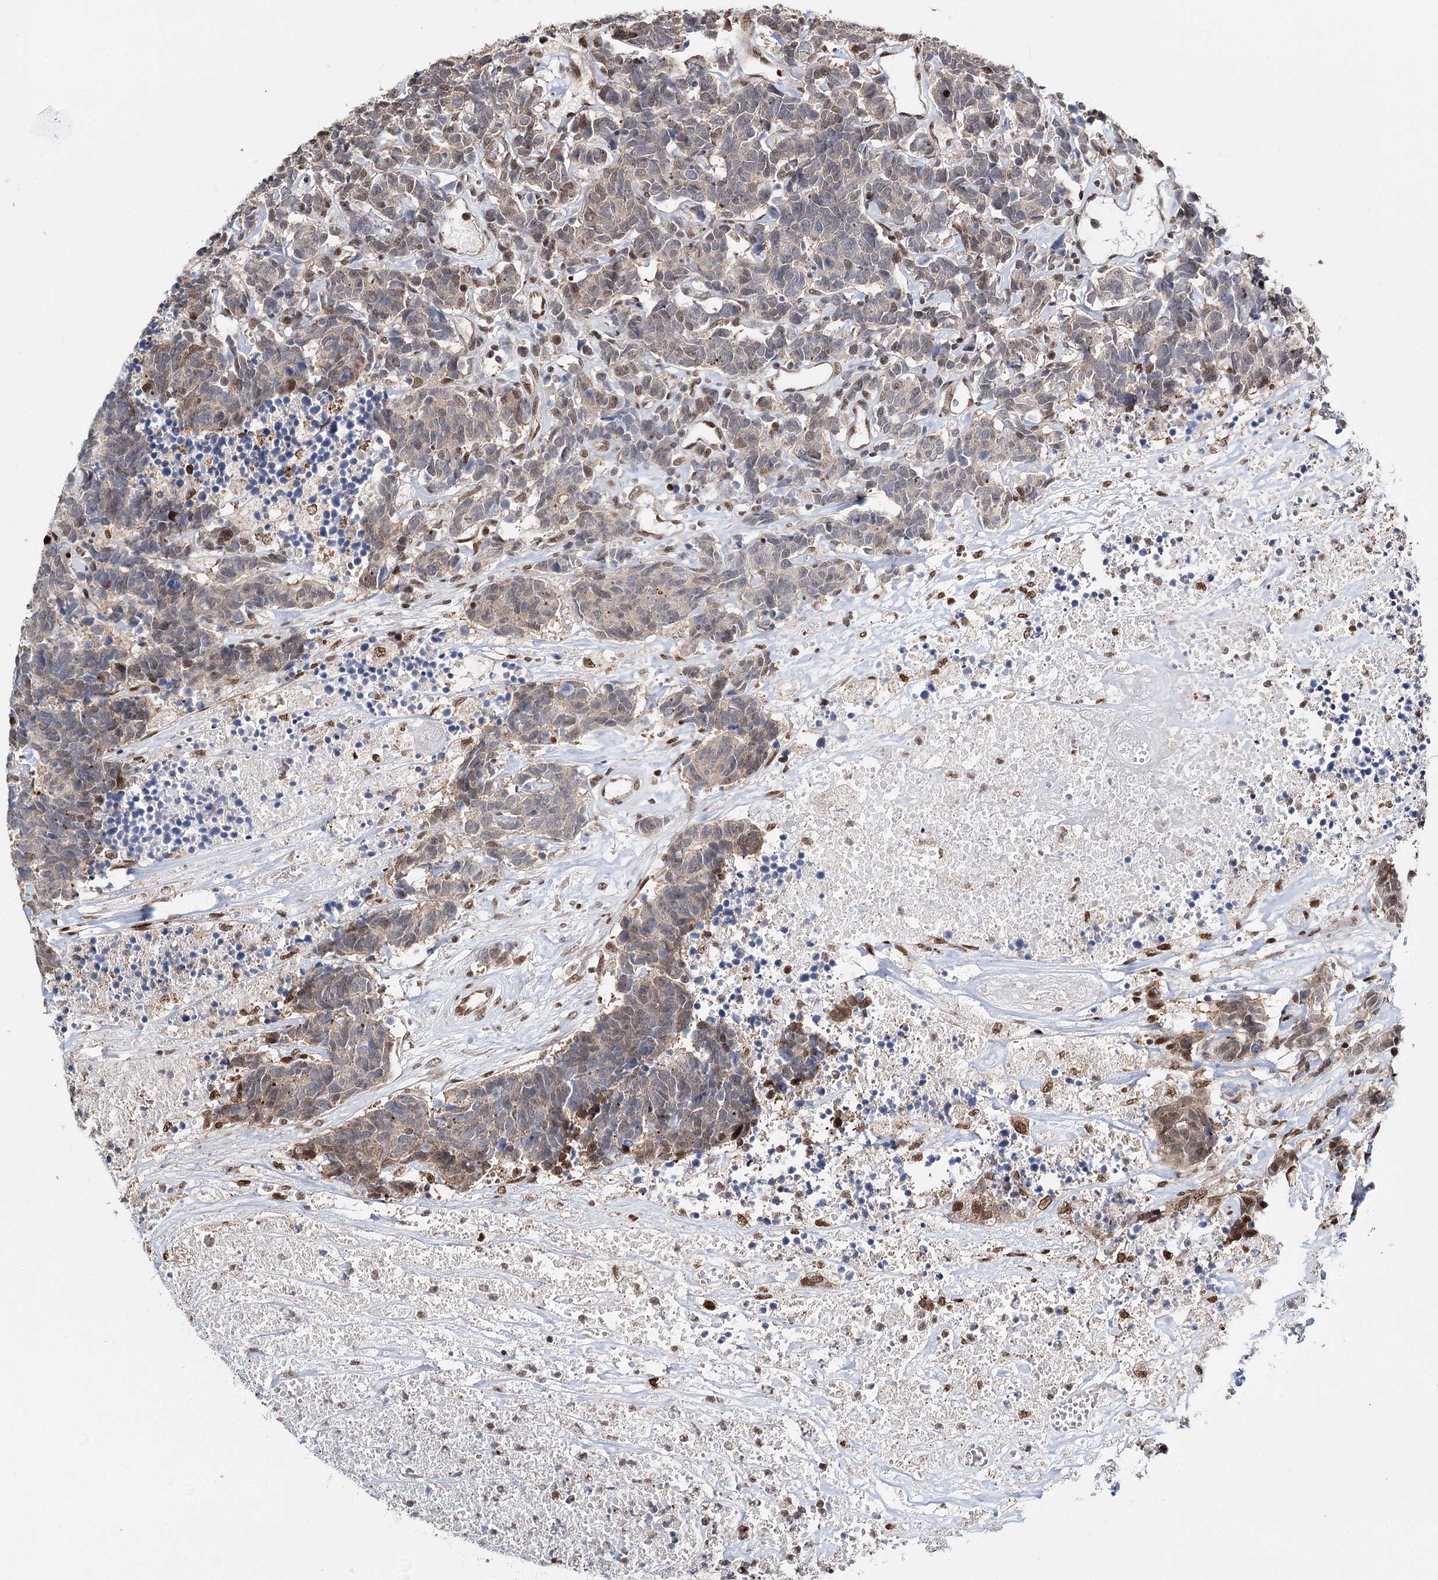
{"staining": {"intensity": "negative", "quantity": "none", "location": "none"}, "tissue": "carcinoid", "cell_type": "Tumor cells", "image_type": "cancer", "snomed": [{"axis": "morphology", "description": "Carcinoma, NOS"}, {"axis": "morphology", "description": "Carcinoid, malignant, NOS"}, {"axis": "topography", "description": "Urinary bladder"}], "caption": "The micrograph shows no staining of tumor cells in malignant carcinoid.", "gene": "RPS27A", "patient": {"sex": "male", "age": 57}}